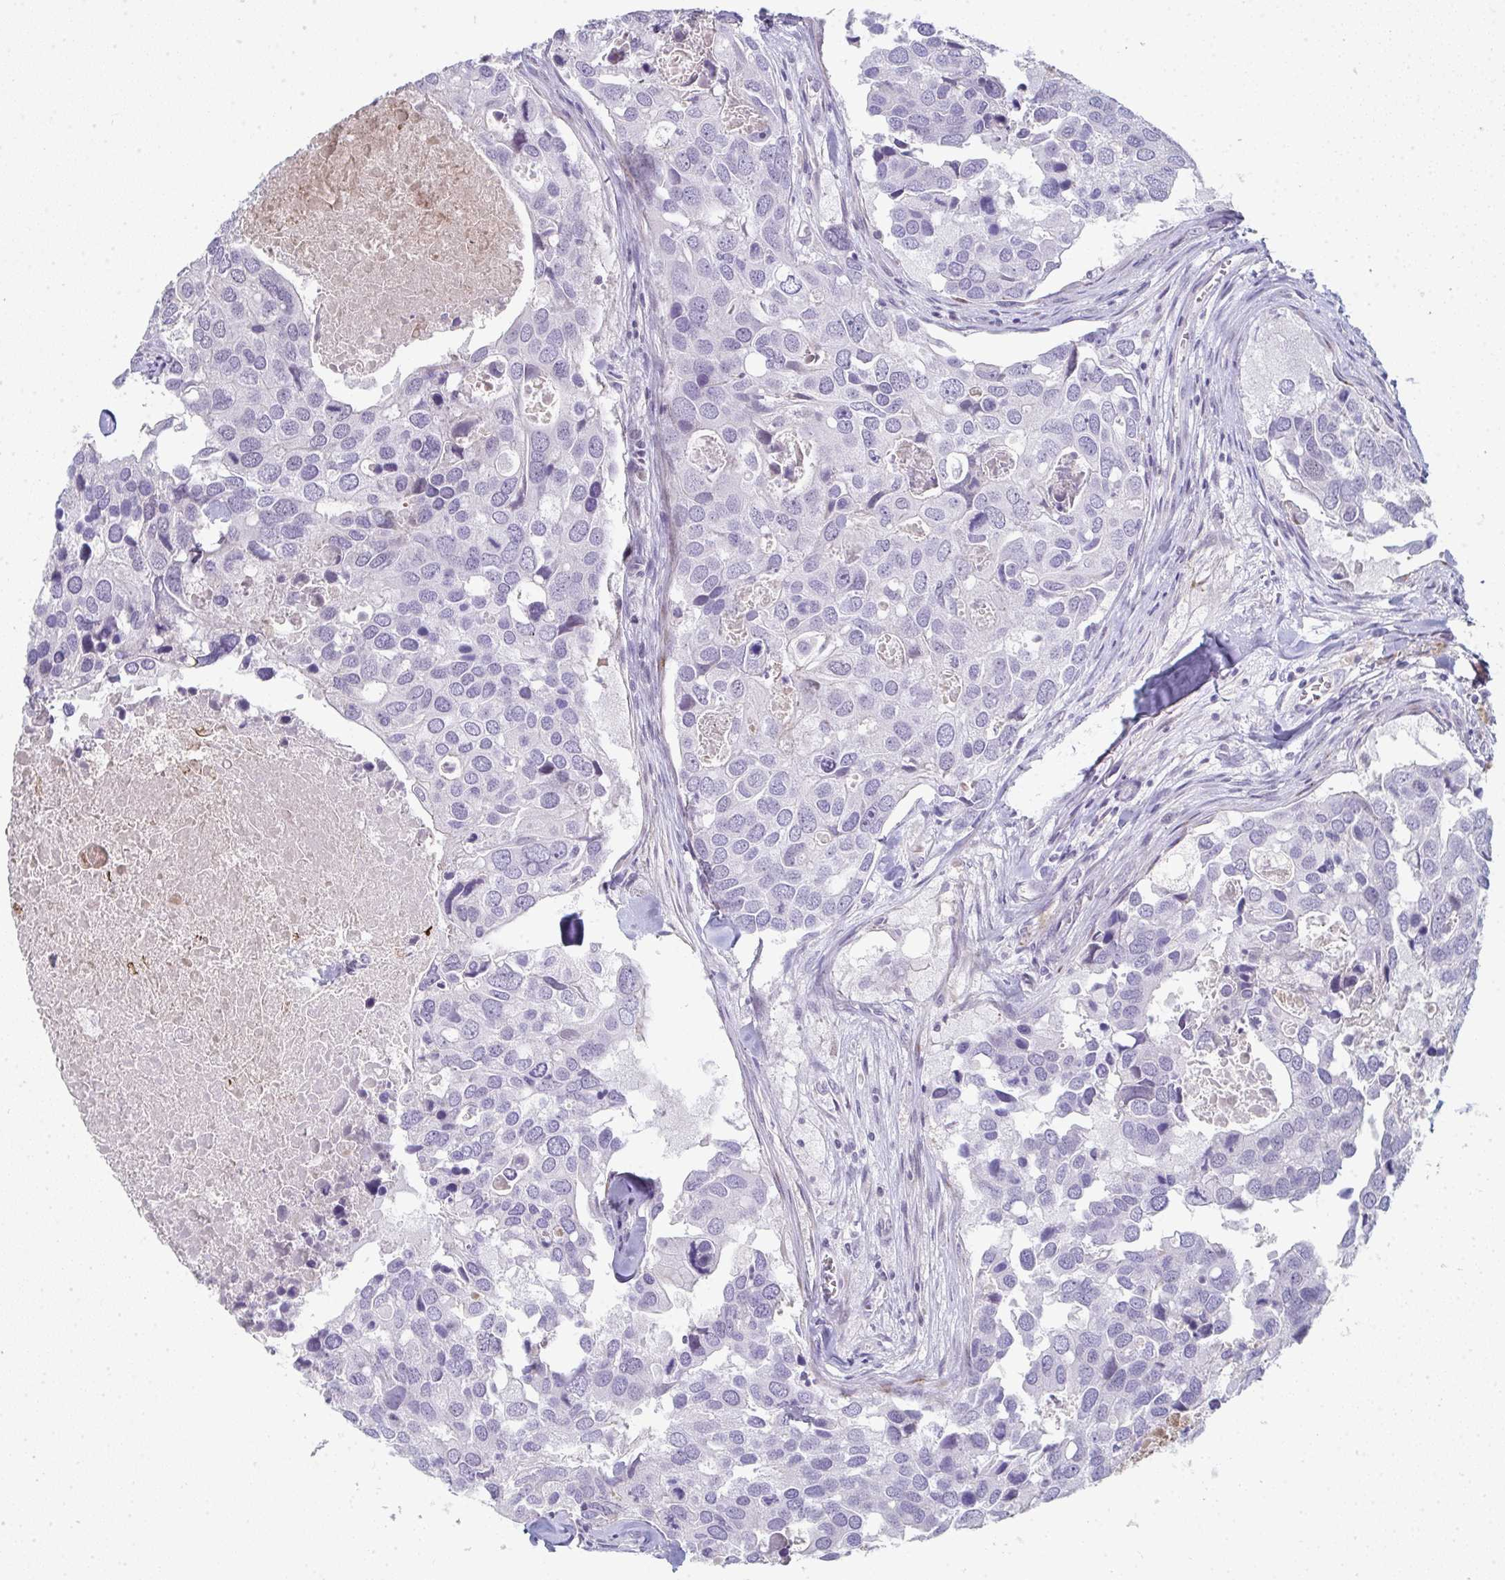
{"staining": {"intensity": "negative", "quantity": "none", "location": "none"}, "tissue": "breast cancer", "cell_type": "Tumor cells", "image_type": "cancer", "snomed": [{"axis": "morphology", "description": "Duct carcinoma"}, {"axis": "topography", "description": "Breast"}], "caption": "Immunohistochemistry of breast invasive ductal carcinoma displays no expression in tumor cells. Nuclei are stained in blue.", "gene": "A1CF", "patient": {"sex": "female", "age": 83}}